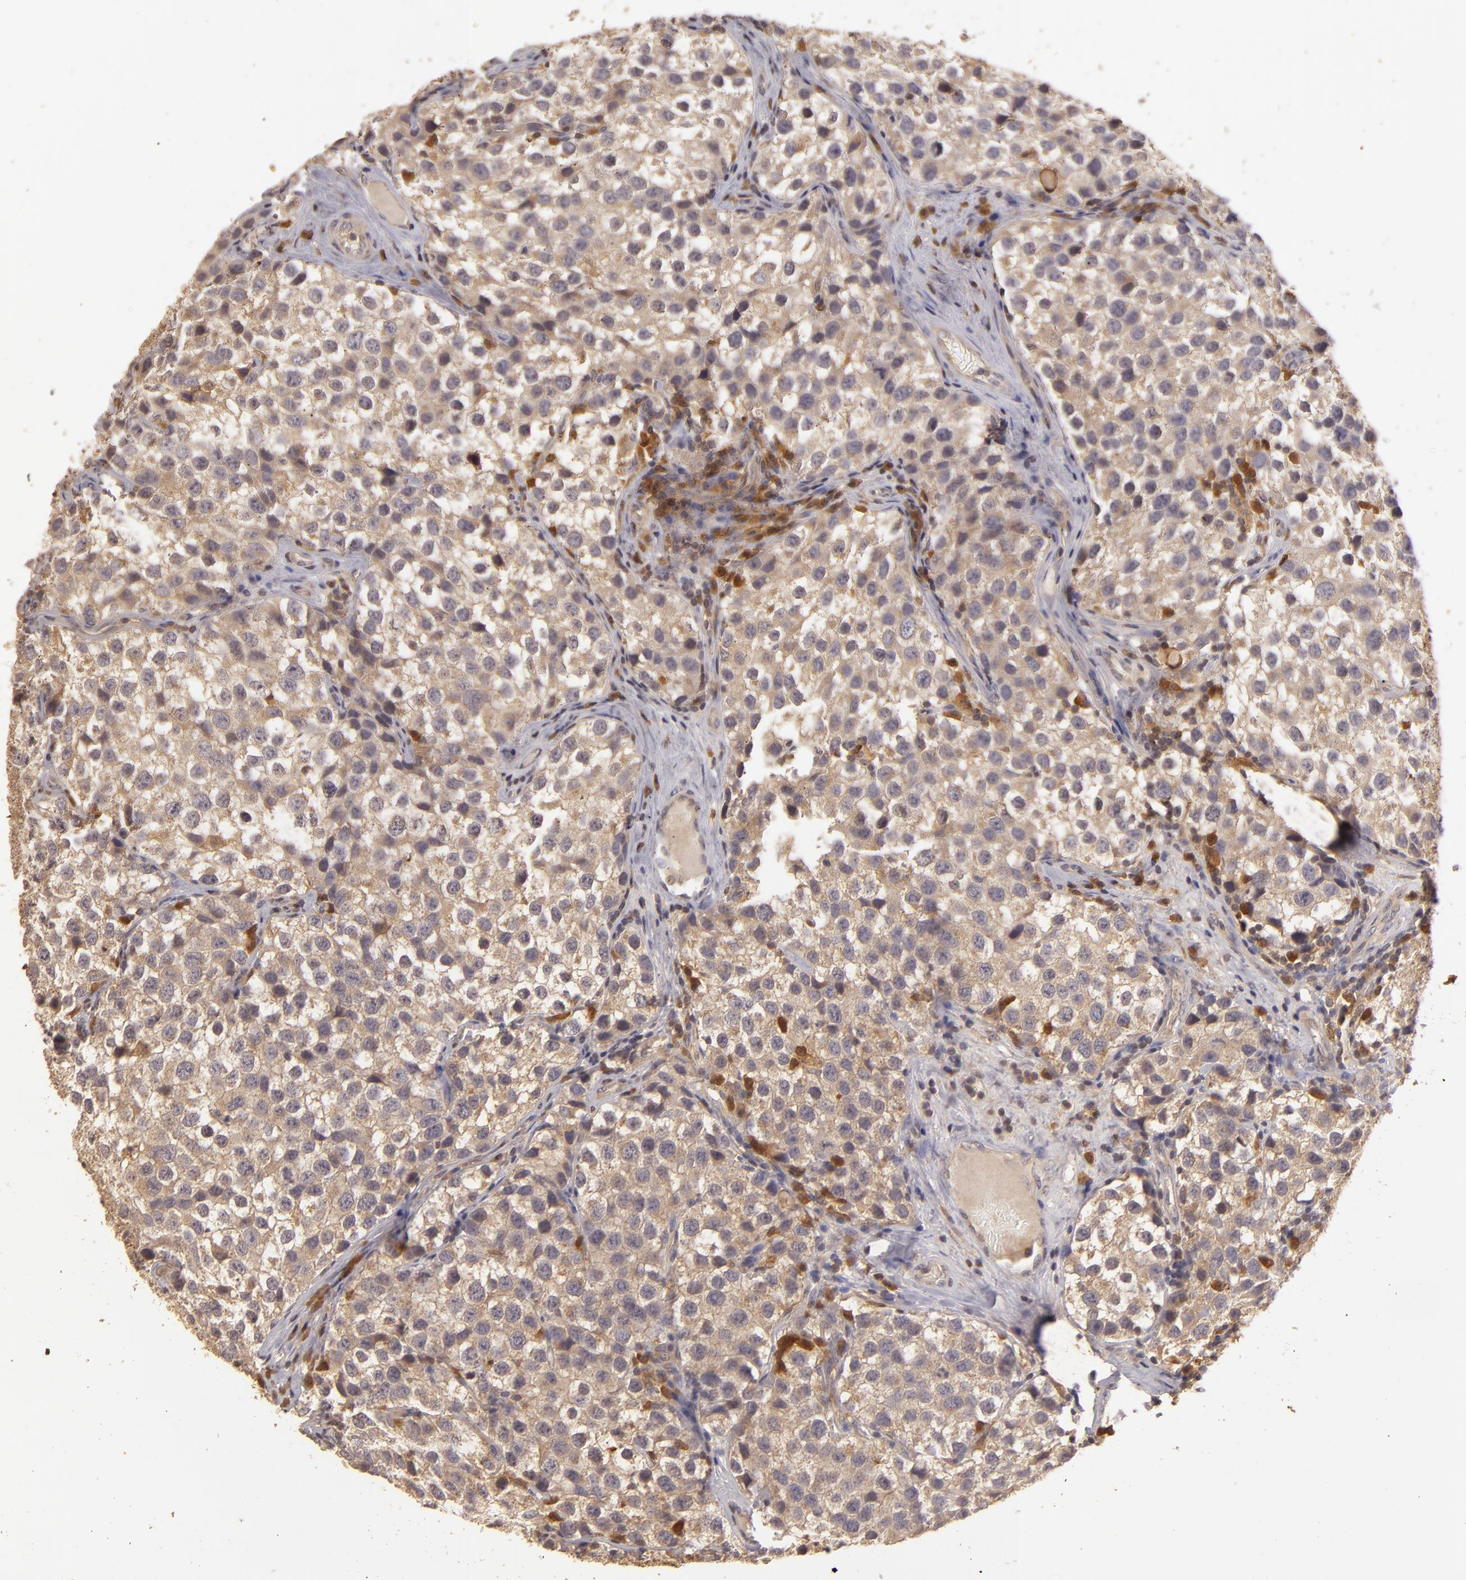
{"staining": {"intensity": "moderate", "quantity": ">75%", "location": "cytoplasmic/membranous"}, "tissue": "testis cancer", "cell_type": "Tumor cells", "image_type": "cancer", "snomed": [{"axis": "morphology", "description": "Seminoma, NOS"}, {"axis": "topography", "description": "Testis"}], "caption": "Immunohistochemistry (IHC) photomicrograph of neoplastic tissue: human testis cancer stained using IHC exhibits medium levels of moderate protein expression localized specifically in the cytoplasmic/membranous of tumor cells, appearing as a cytoplasmic/membranous brown color.", "gene": "PRKCD", "patient": {"sex": "male", "age": 39}}